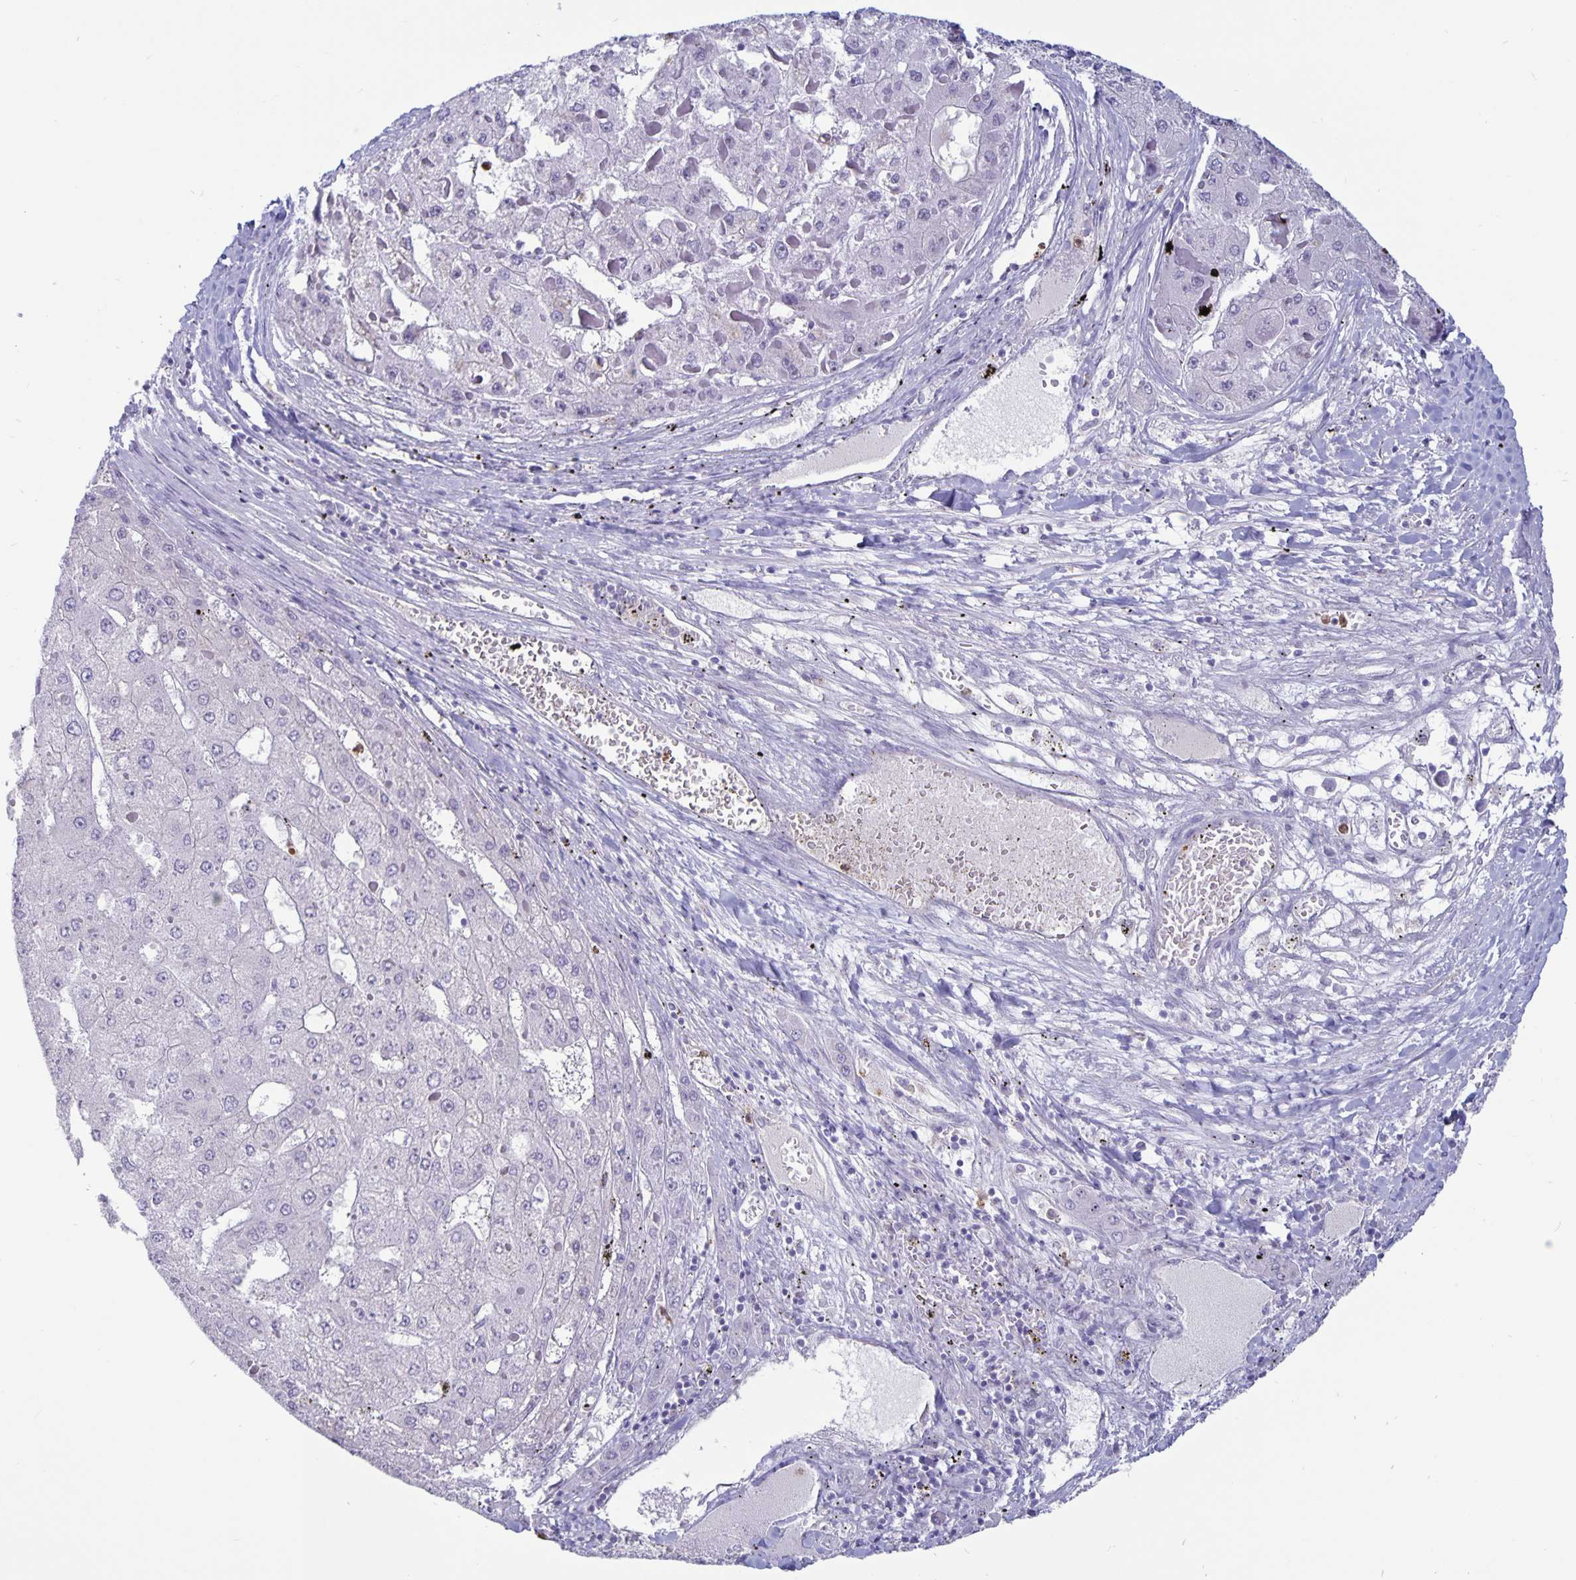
{"staining": {"intensity": "negative", "quantity": "none", "location": "none"}, "tissue": "liver cancer", "cell_type": "Tumor cells", "image_type": "cancer", "snomed": [{"axis": "morphology", "description": "Carcinoma, Hepatocellular, NOS"}, {"axis": "topography", "description": "Liver"}], "caption": "Immunohistochemistry (IHC) of liver cancer (hepatocellular carcinoma) displays no positivity in tumor cells. (DAB immunohistochemistry, high magnification).", "gene": "PLCB3", "patient": {"sex": "female", "age": 73}}